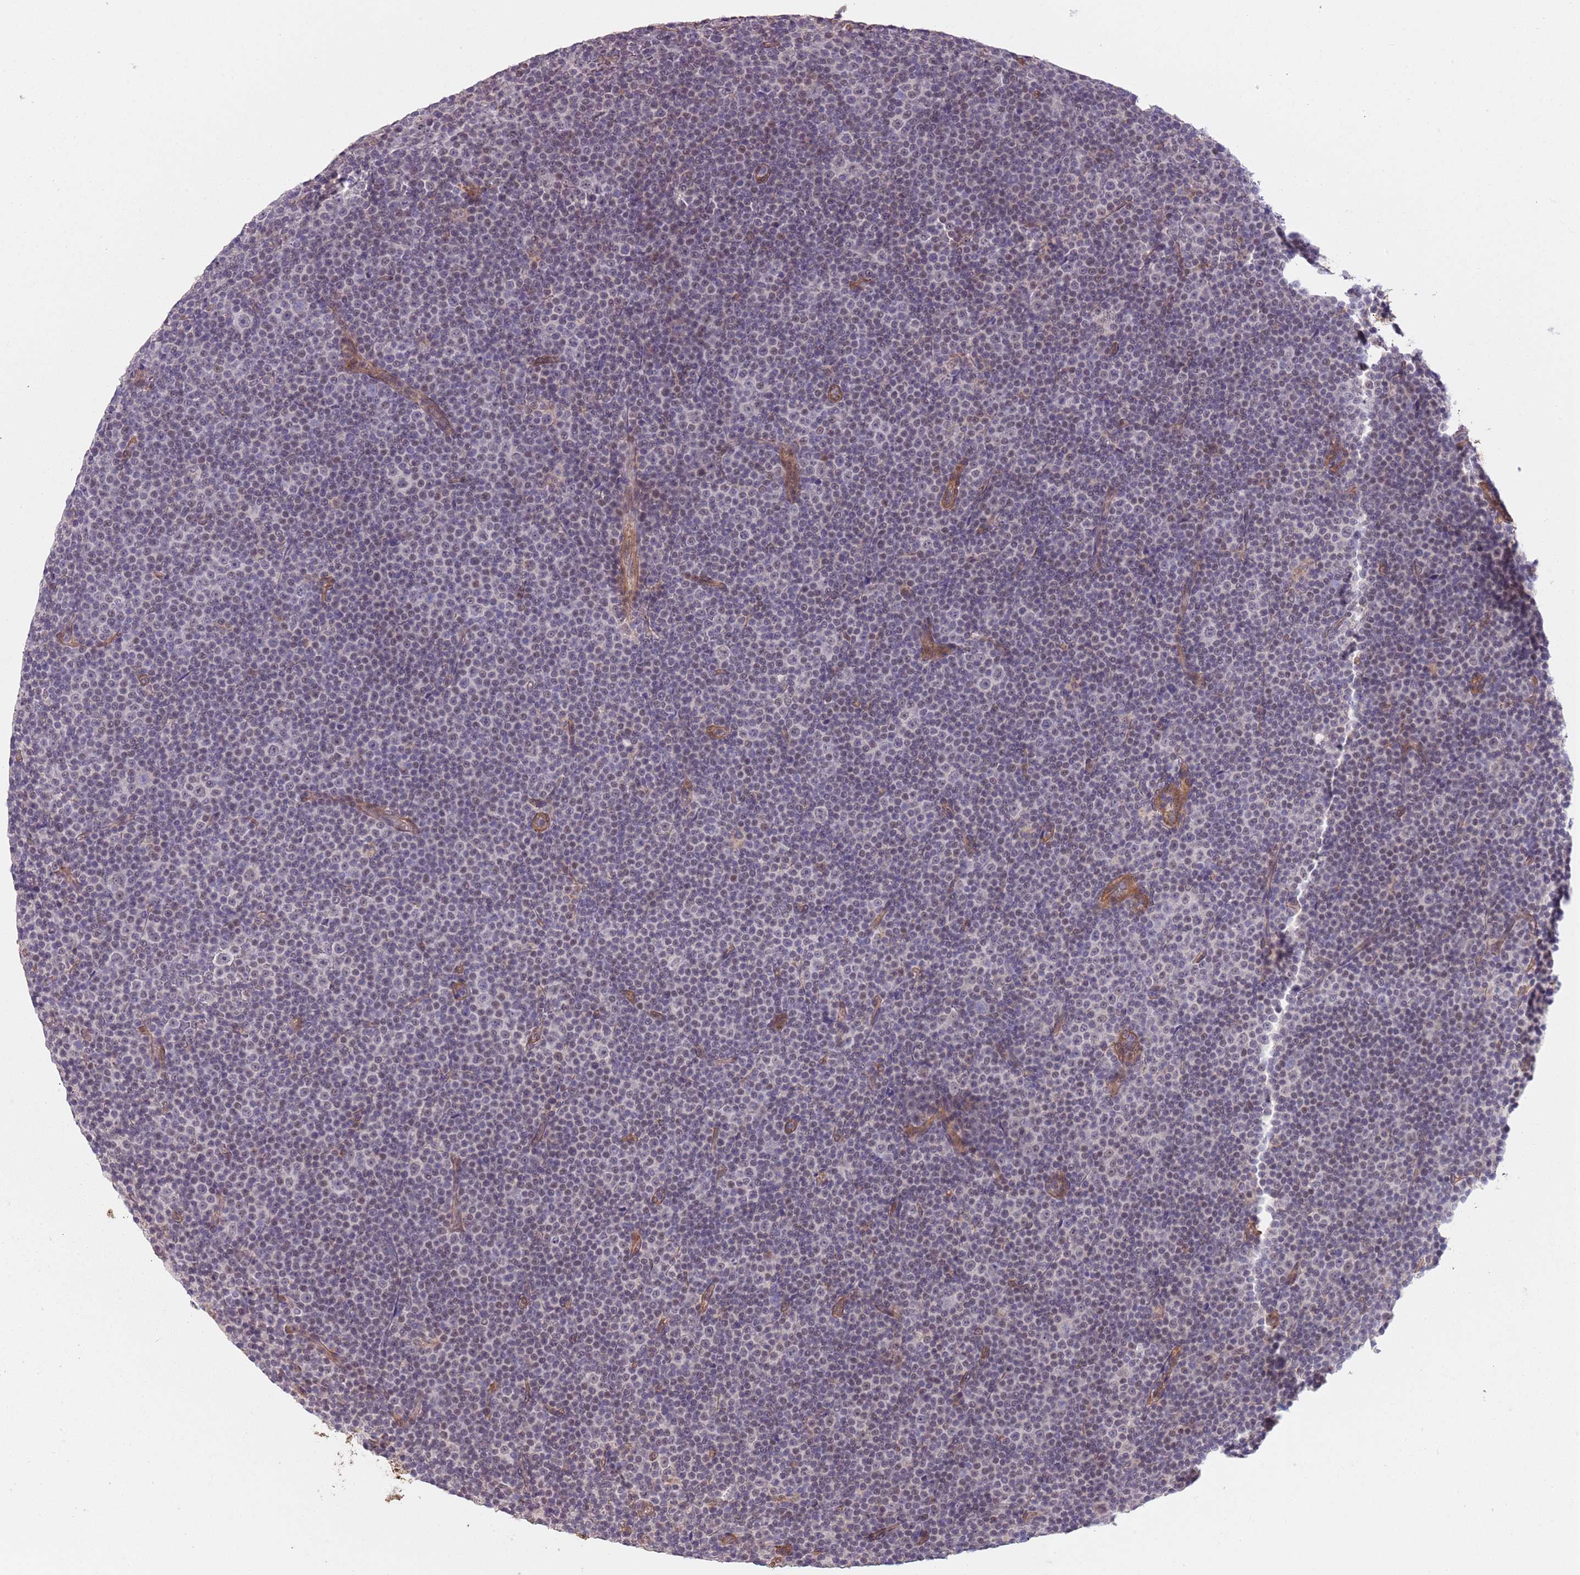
{"staining": {"intensity": "weak", "quantity": "<25%", "location": "nuclear"}, "tissue": "lymphoma", "cell_type": "Tumor cells", "image_type": "cancer", "snomed": [{"axis": "morphology", "description": "Malignant lymphoma, non-Hodgkin's type, Low grade"}, {"axis": "topography", "description": "Lymph node"}], "caption": "Lymphoma stained for a protein using immunohistochemistry reveals no positivity tumor cells.", "gene": "CREBZF", "patient": {"sex": "female", "age": 67}}